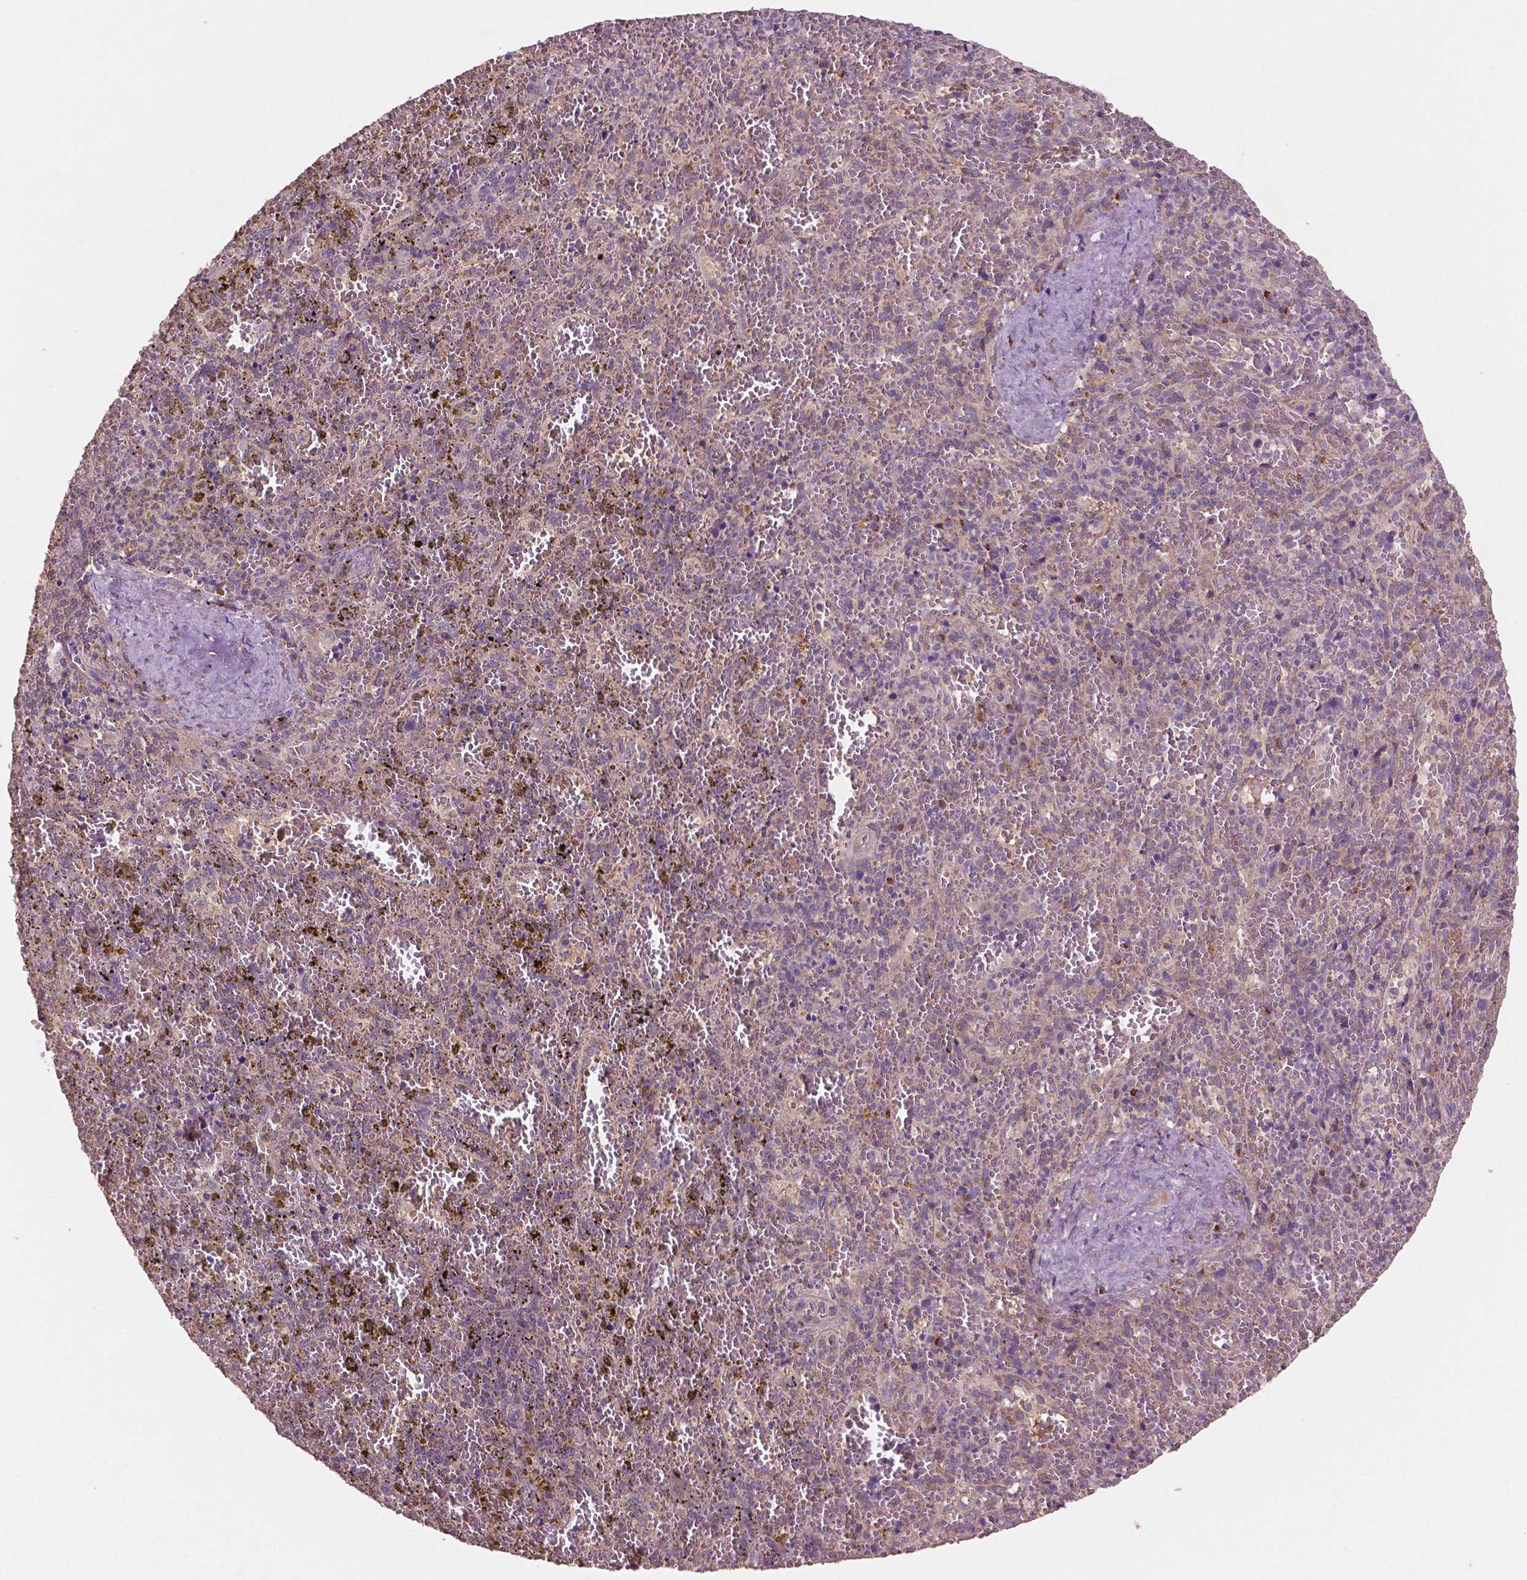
{"staining": {"intensity": "weak", "quantity": "<25%", "location": "cytoplasmic/membranous"}, "tissue": "spleen", "cell_type": "Cells in red pulp", "image_type": "normal", "snomed": [{"axis": "morphology", "description": "Normal tissue, NOS"}, {"axis": "topography", "description": "Spleen"}], "caption": "Cells in red pulp are negative for protein expression in unremarkable human spleen. (Immunohistochemistry (ihc), brightfield microscopy, high magnification).", "gene": "CHPT1", "patient": {"sex": "female", "age": 50}}